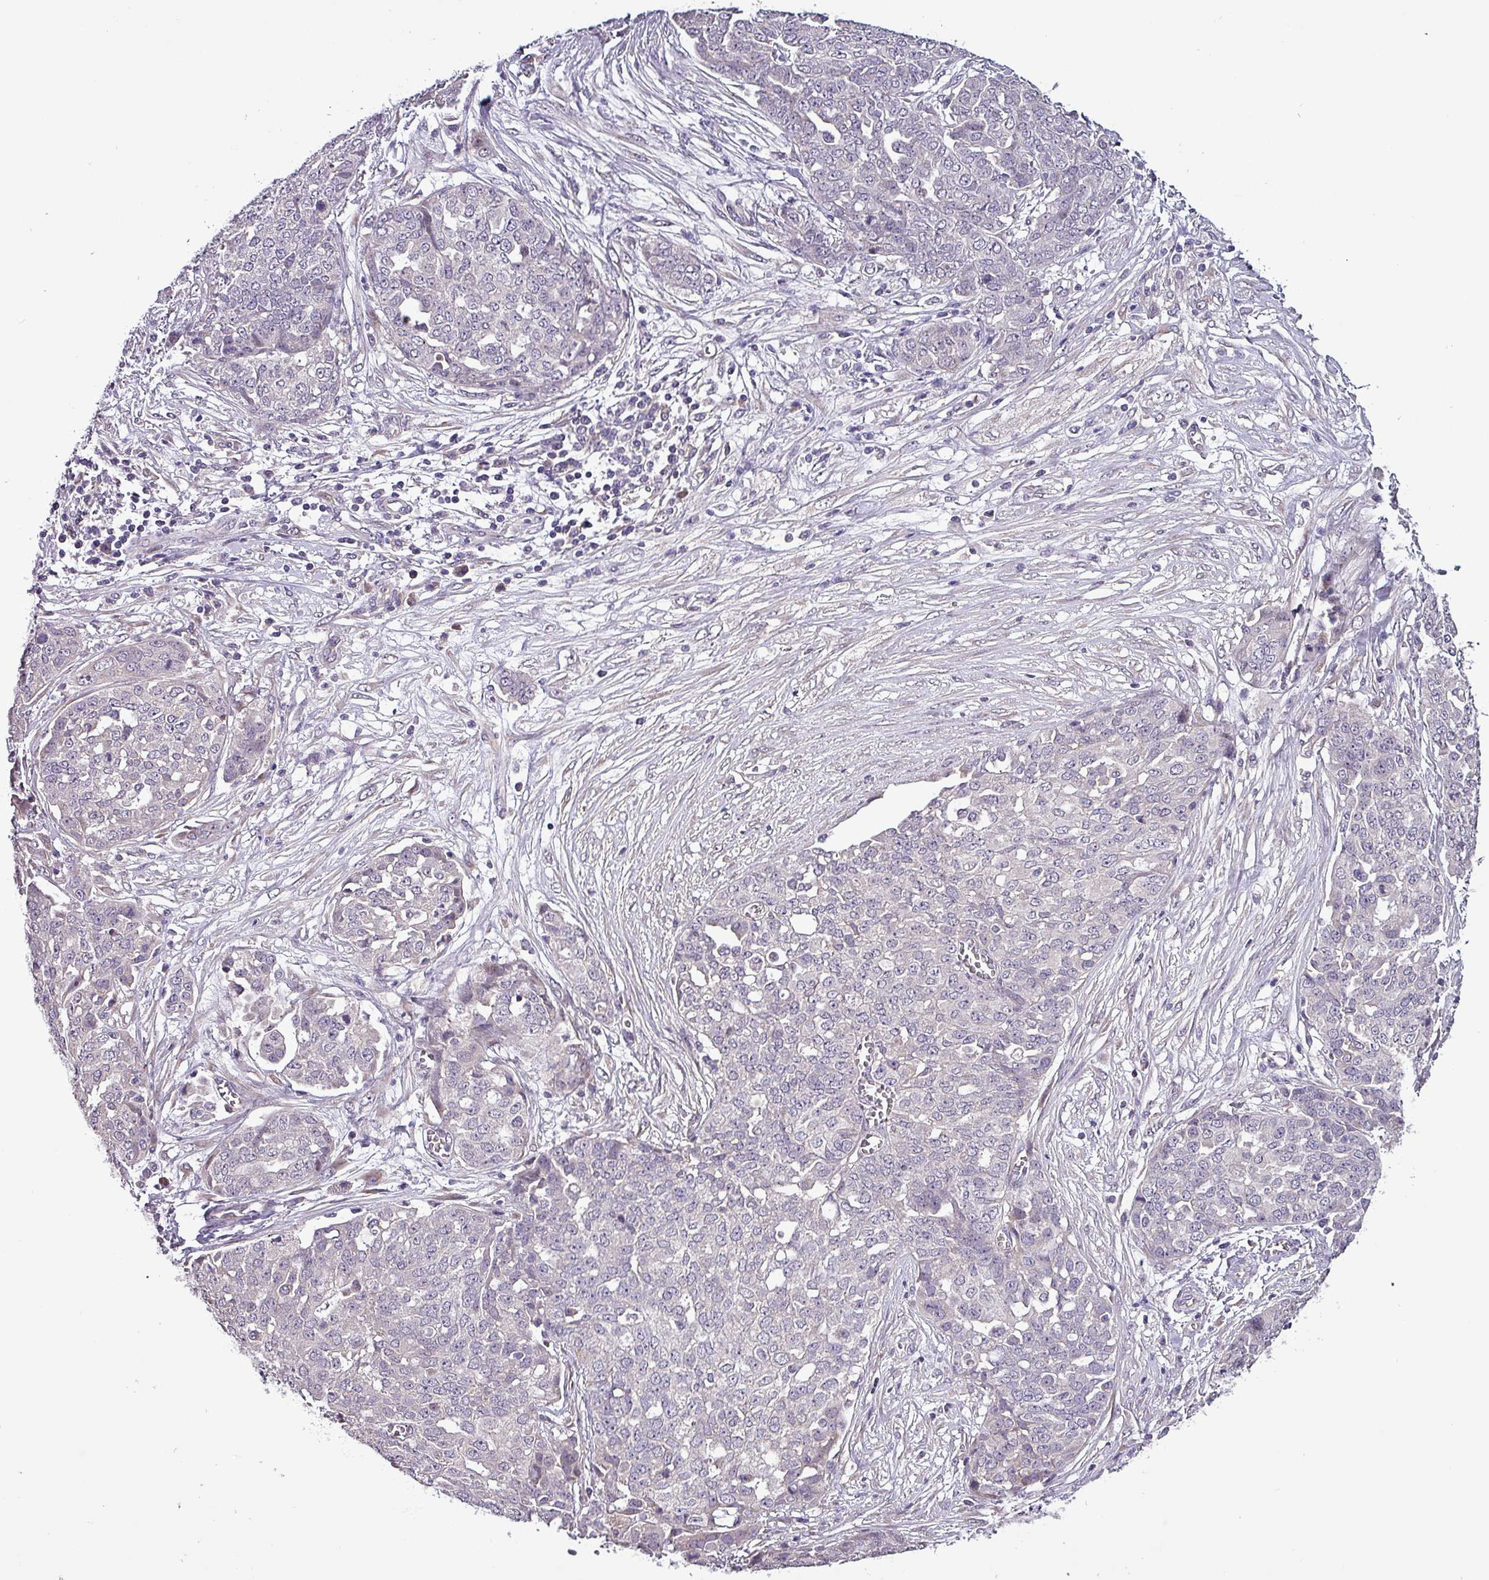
{"staining": {"intensity": "negative", "quantity": "none", "location": "none"}, "tissue": "ovarian cancer", "cell_type": "Tumor cells", "image_type": "cancer", "snomed": [{"axis": "morphology", "description": "Cystadenocarcinoma, serous, NOS"}, {"axis": "topography", "description": "Soft tissue"}, {"axis": "topography", "description": "Ovary"}], "caption": "The photomicrograph exhibits no staining of tumor cells in ovarian cancer (serous cystadenocarcinoma).", "gene": "GRAPL", "patient": {"sex": "female", "age": 57}}